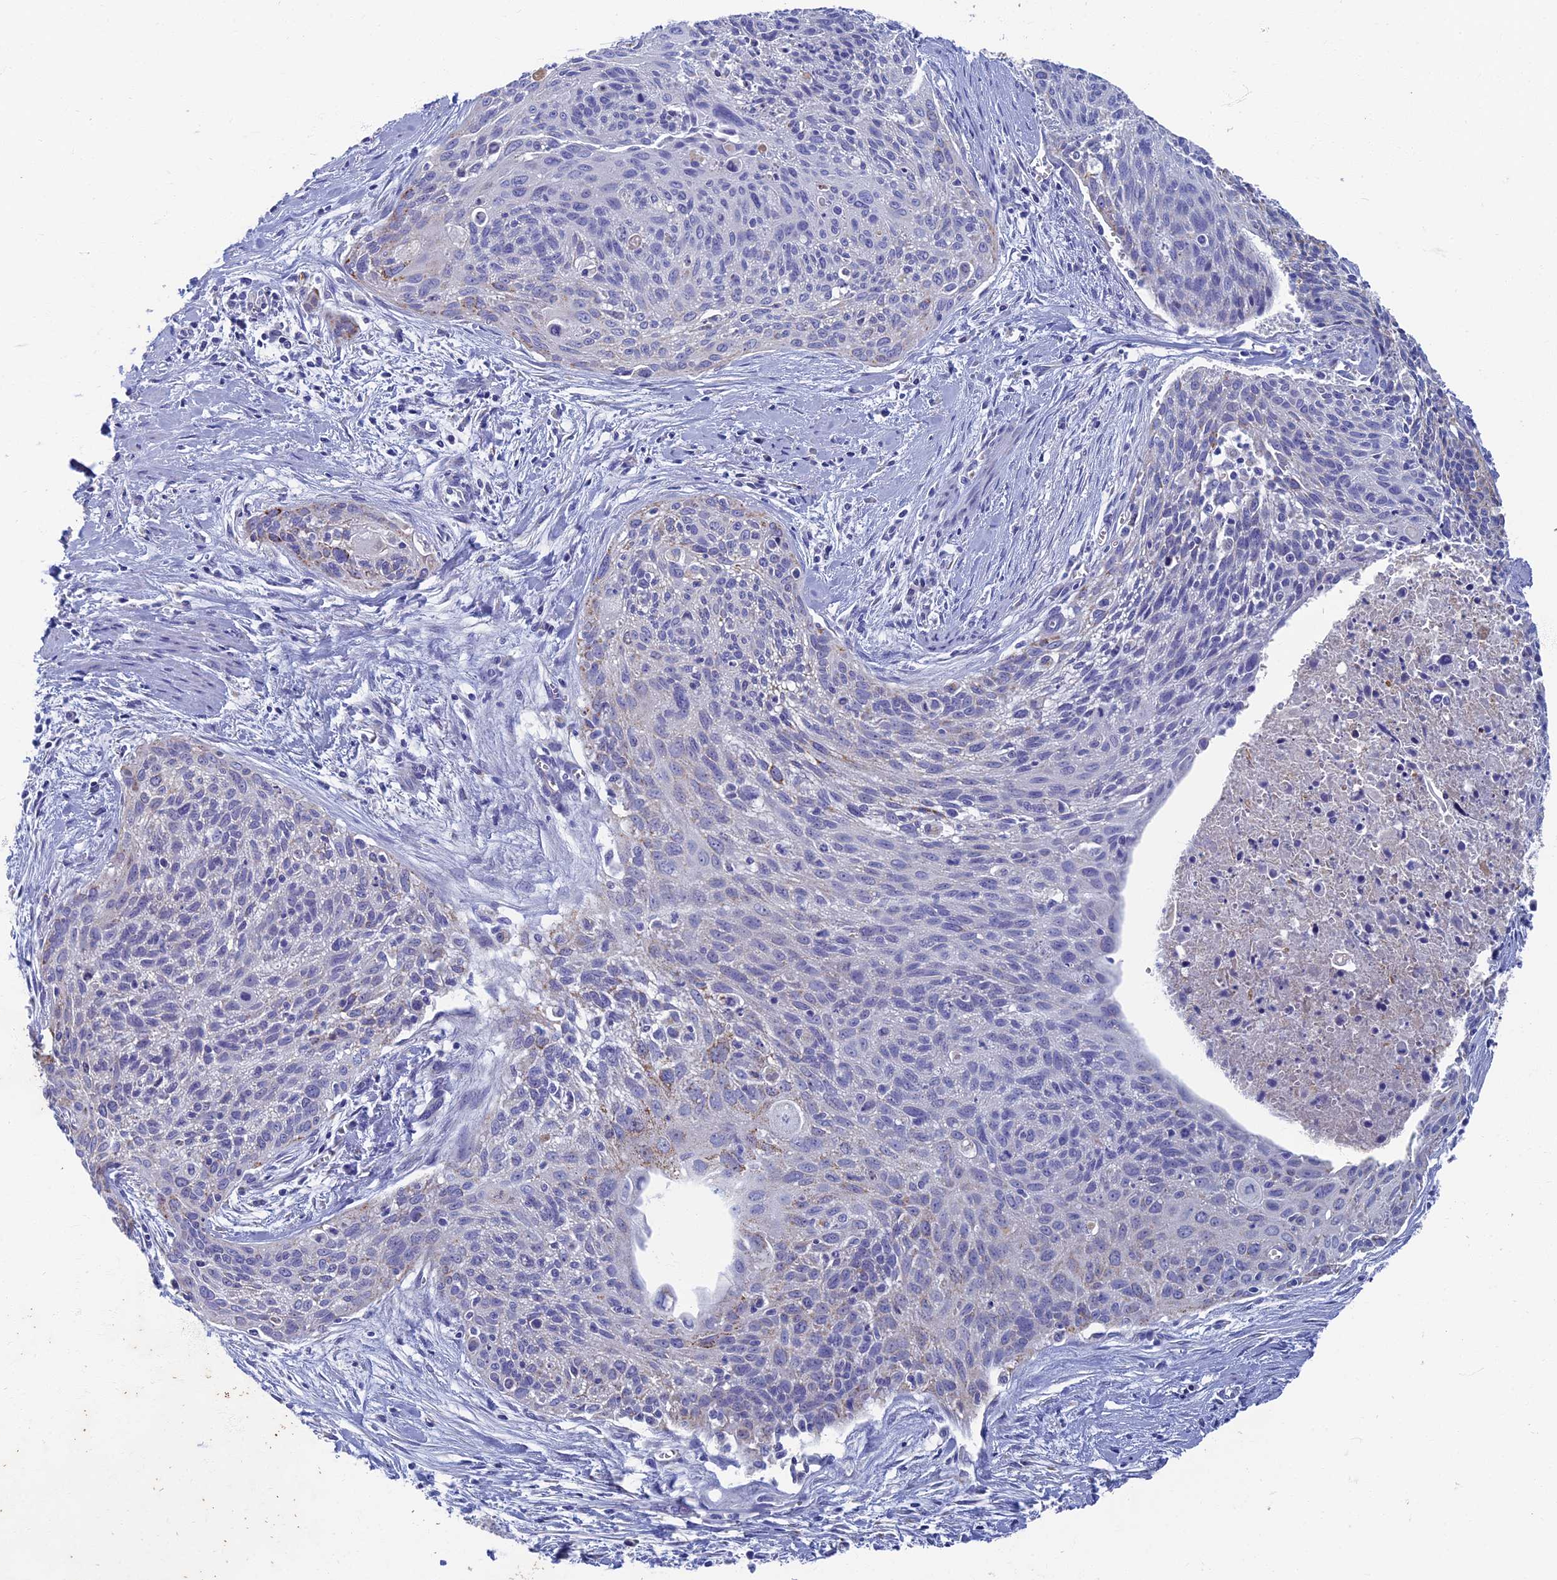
{"staining": {"intensity": "moderate", "quantity": "<25%", "location": "cytoplasmic/membranous"}, "tissue": "cervical cancer", "cell_type": "Tumor cells", "image_type": "cancer", "snomed": [{"axis": "morphology", "description": "Squamous cell carcinoma, NOS"}, {"axis": "topography", "description": "Cervix"}], "caption": "Cervical cancer stained with immunohistochemistry (IHC) reveals moderate cytoplasmic/membranous positivity in about <25% of tumor cells. (DAB = brown stain, brightfield microscopy at high magnification).", "gene": "OAT", "patient": {"sex": "female", "age": 55}}